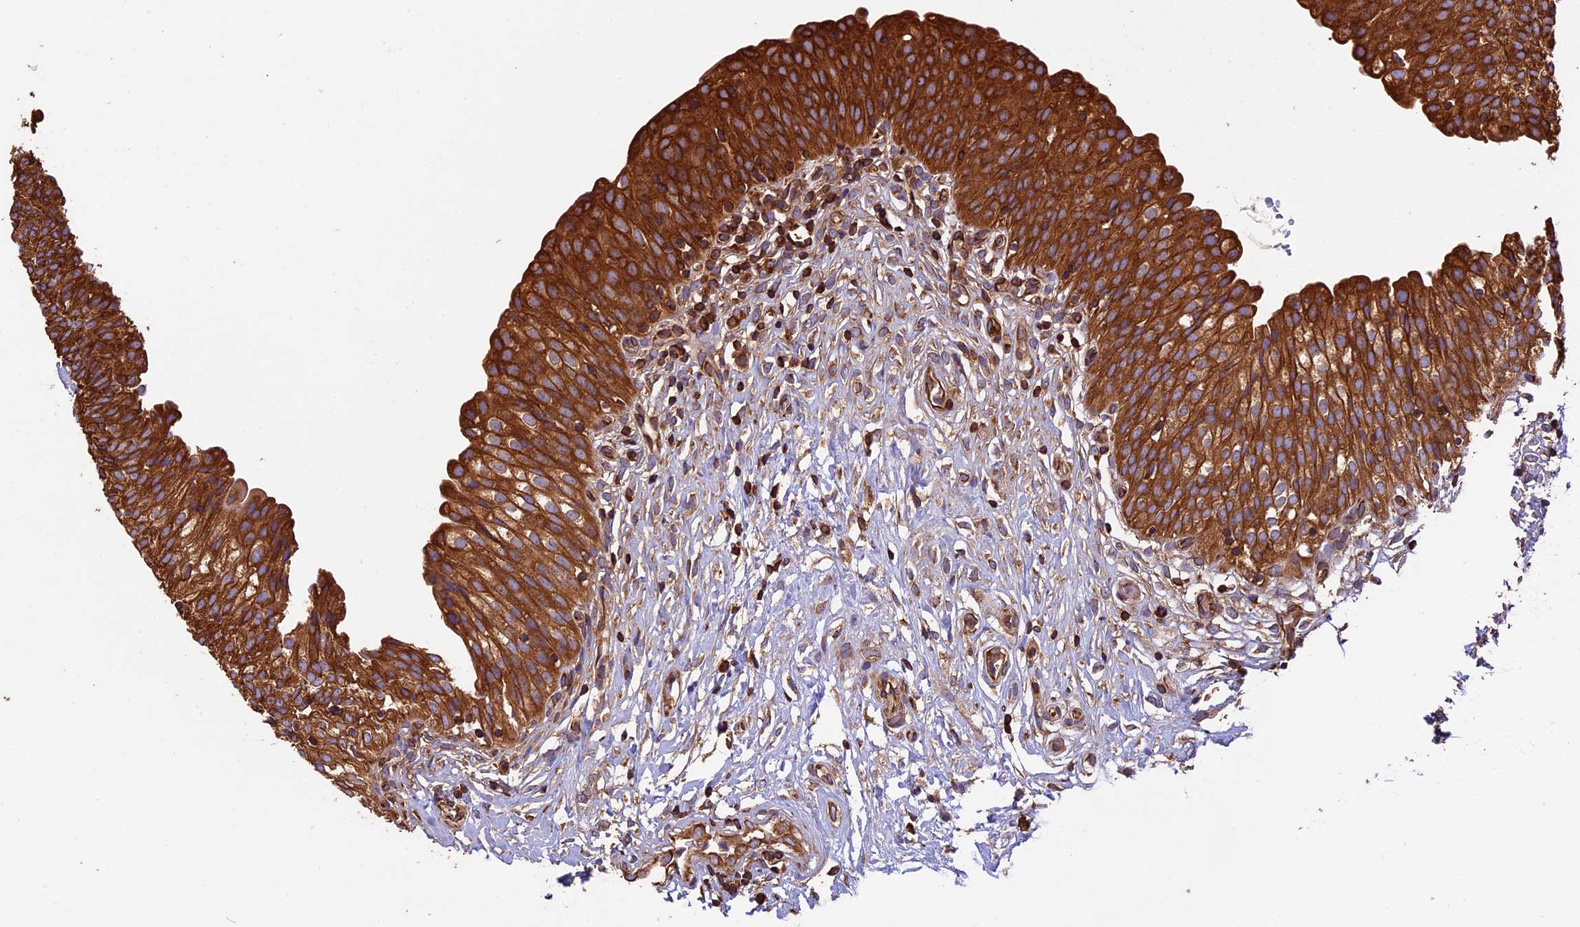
{"staining": {"intensity": "strong", "quantity": ">75%", "location": "cytoplasmic/membranous"}, "tissue": "urinary bladder", "cell_type": "Urothelial cells", "image_type": "normal", "snomed": [{"axis": "morphology", "description": "Normal tissue, NOS"}, {"axis": "topography", "description": "Urinary bladder"}], "caption": "This histopathology image shows immunohistochemistry (IHC) staining of normal urinary bladder, with high strong cytoplasmic/membranous positivity in about >75% of urothelial cells.", "gene": "KARS1", "patient": {"sex": "male", "age": 55}}